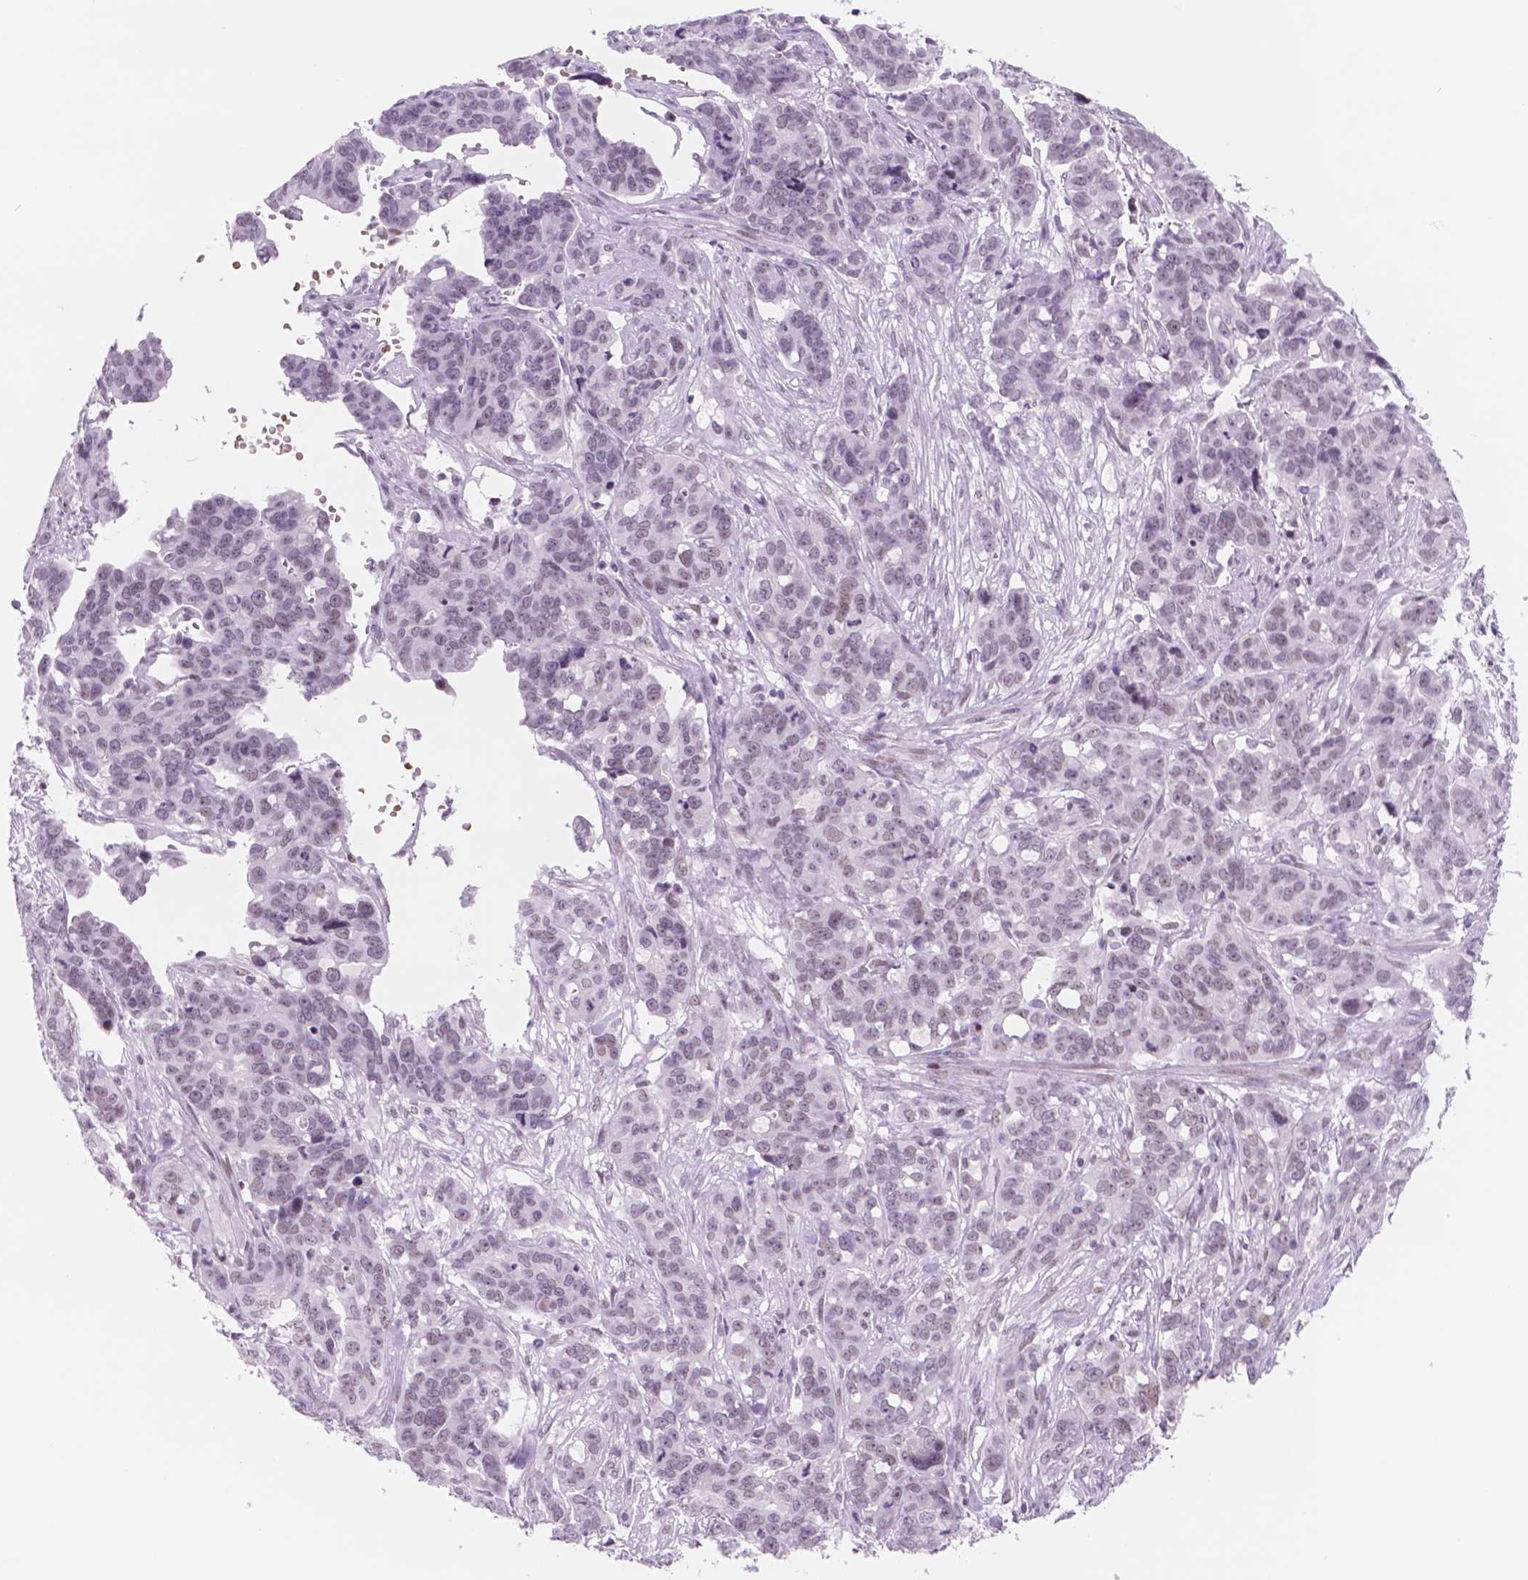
{"staining": {"intensity": "weak", "quantity": "<25%", "location": "nuclear"}, "tissue": "ovarian cancer", "cell_type": "Tumor cells", "image_type": "cancer", "snomed": [{"axis": "morphology", "description": "Carcinoma, endometroid"}, {"axis": "topography", "description": "Ovary"}], "caption": "The histopathology image exhibits no significant positivity in tumor cells of ovarian endometroid carcinoma. The staining is performed using DAB brown chromogen with nuclei counter-stained in using hematoxylin.", "gene": "POLR3D", "patient": {"sex": "female", "age": 78}}